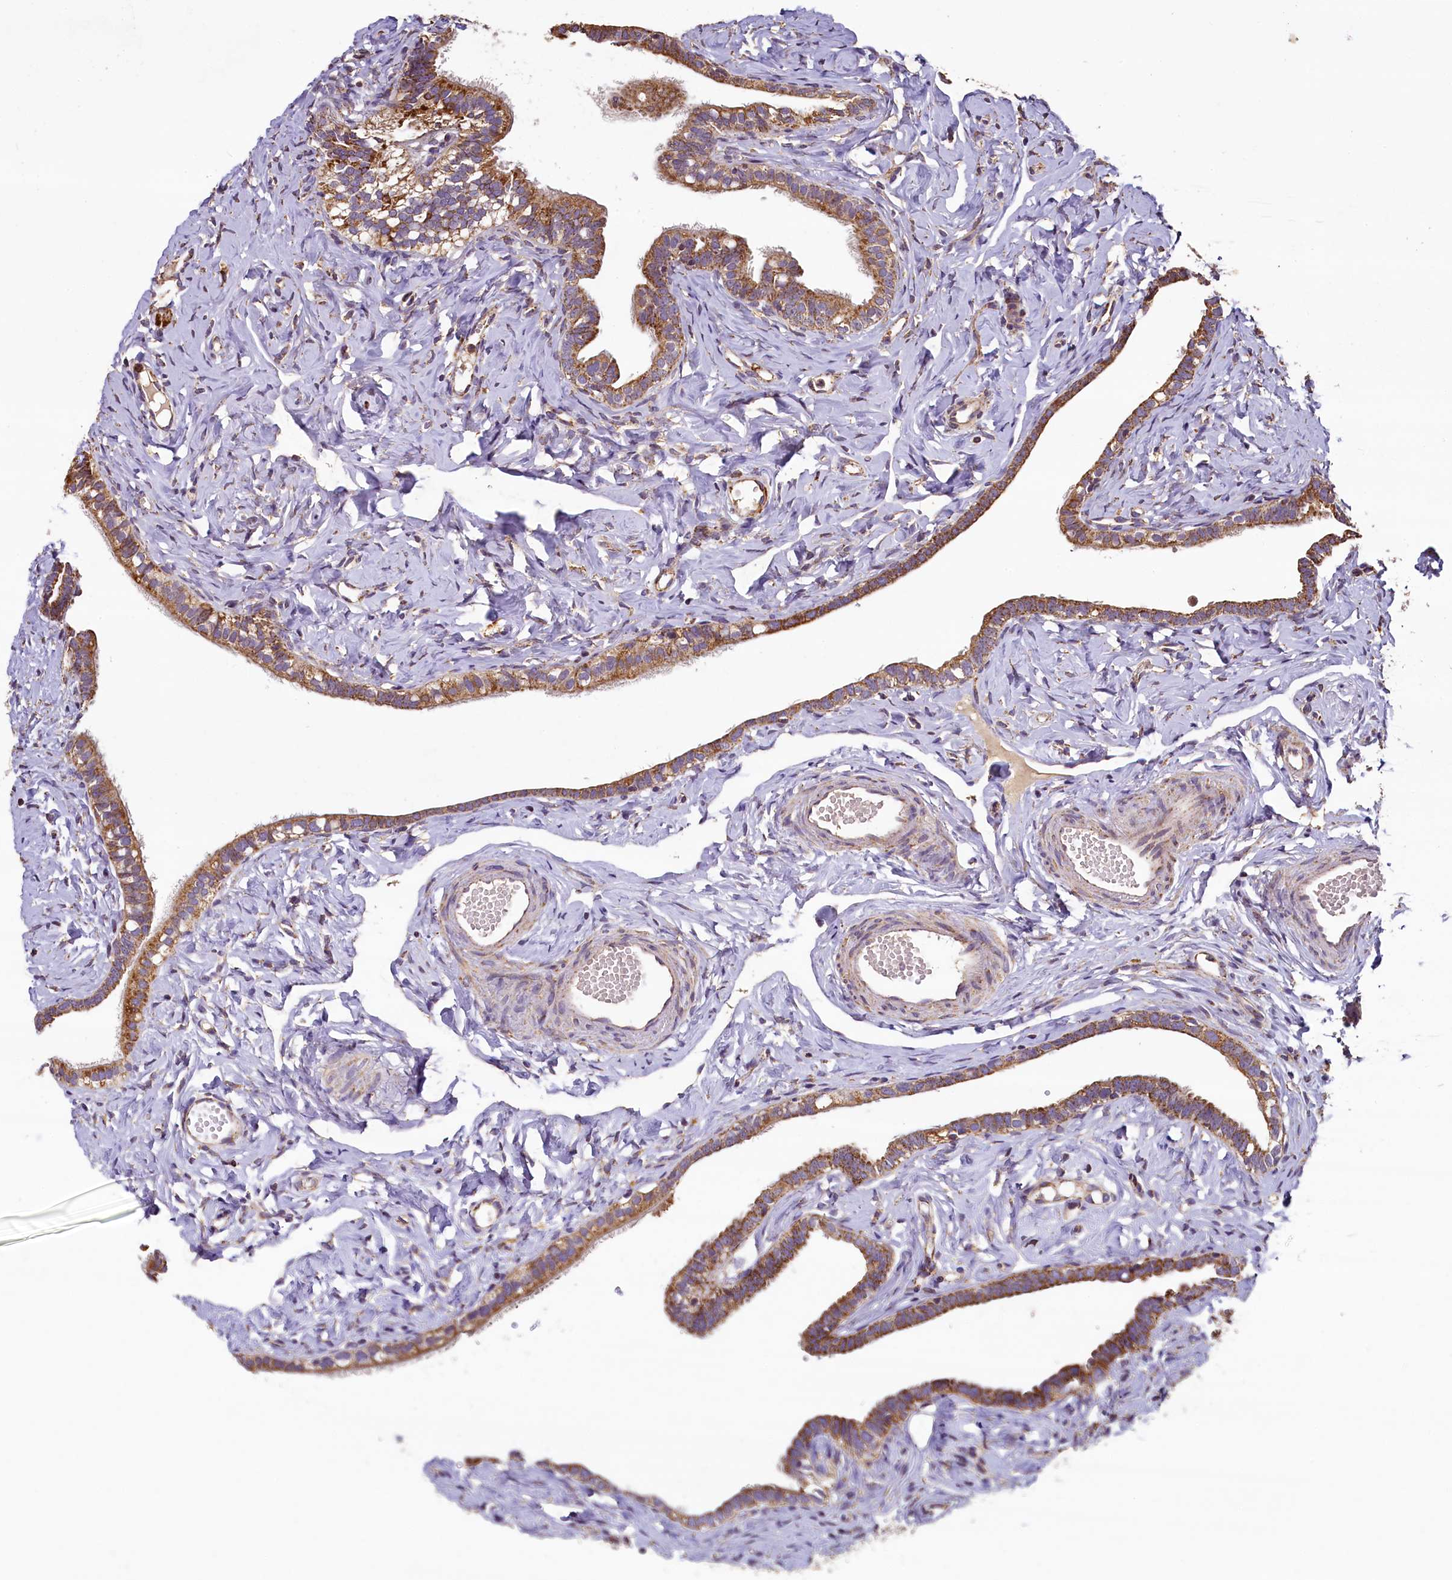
{"staining": {"intensity": "strong", "quantity": ">75%", "location": "cytoplasmic/membranous"}, "tissue": "fallopian tube", "cell_type": "Glandular cells", "image_type": "normal", "snomed": [{"axis": "morphology", "description": "Normal tissue, NOS"}, {"axis": "topography", "description": "Fallopian tube"}], "caption": "Immunohistochemistry (IHC) staining of unremarkable fallopian tube, which demonstrates high levels of strong cytoplasmic/membranous expression in approximately >75% of glandular cells indicating strong cytoplasmic/membranous protein staining. The staining was performed using DAB (3,3'-diaminobenzidine) (brown) for protein detection and nuclei were counterstained in hematoxylin (blue).", "gene": "COQ9", "patient": {"sex": "female", "age": 66}}